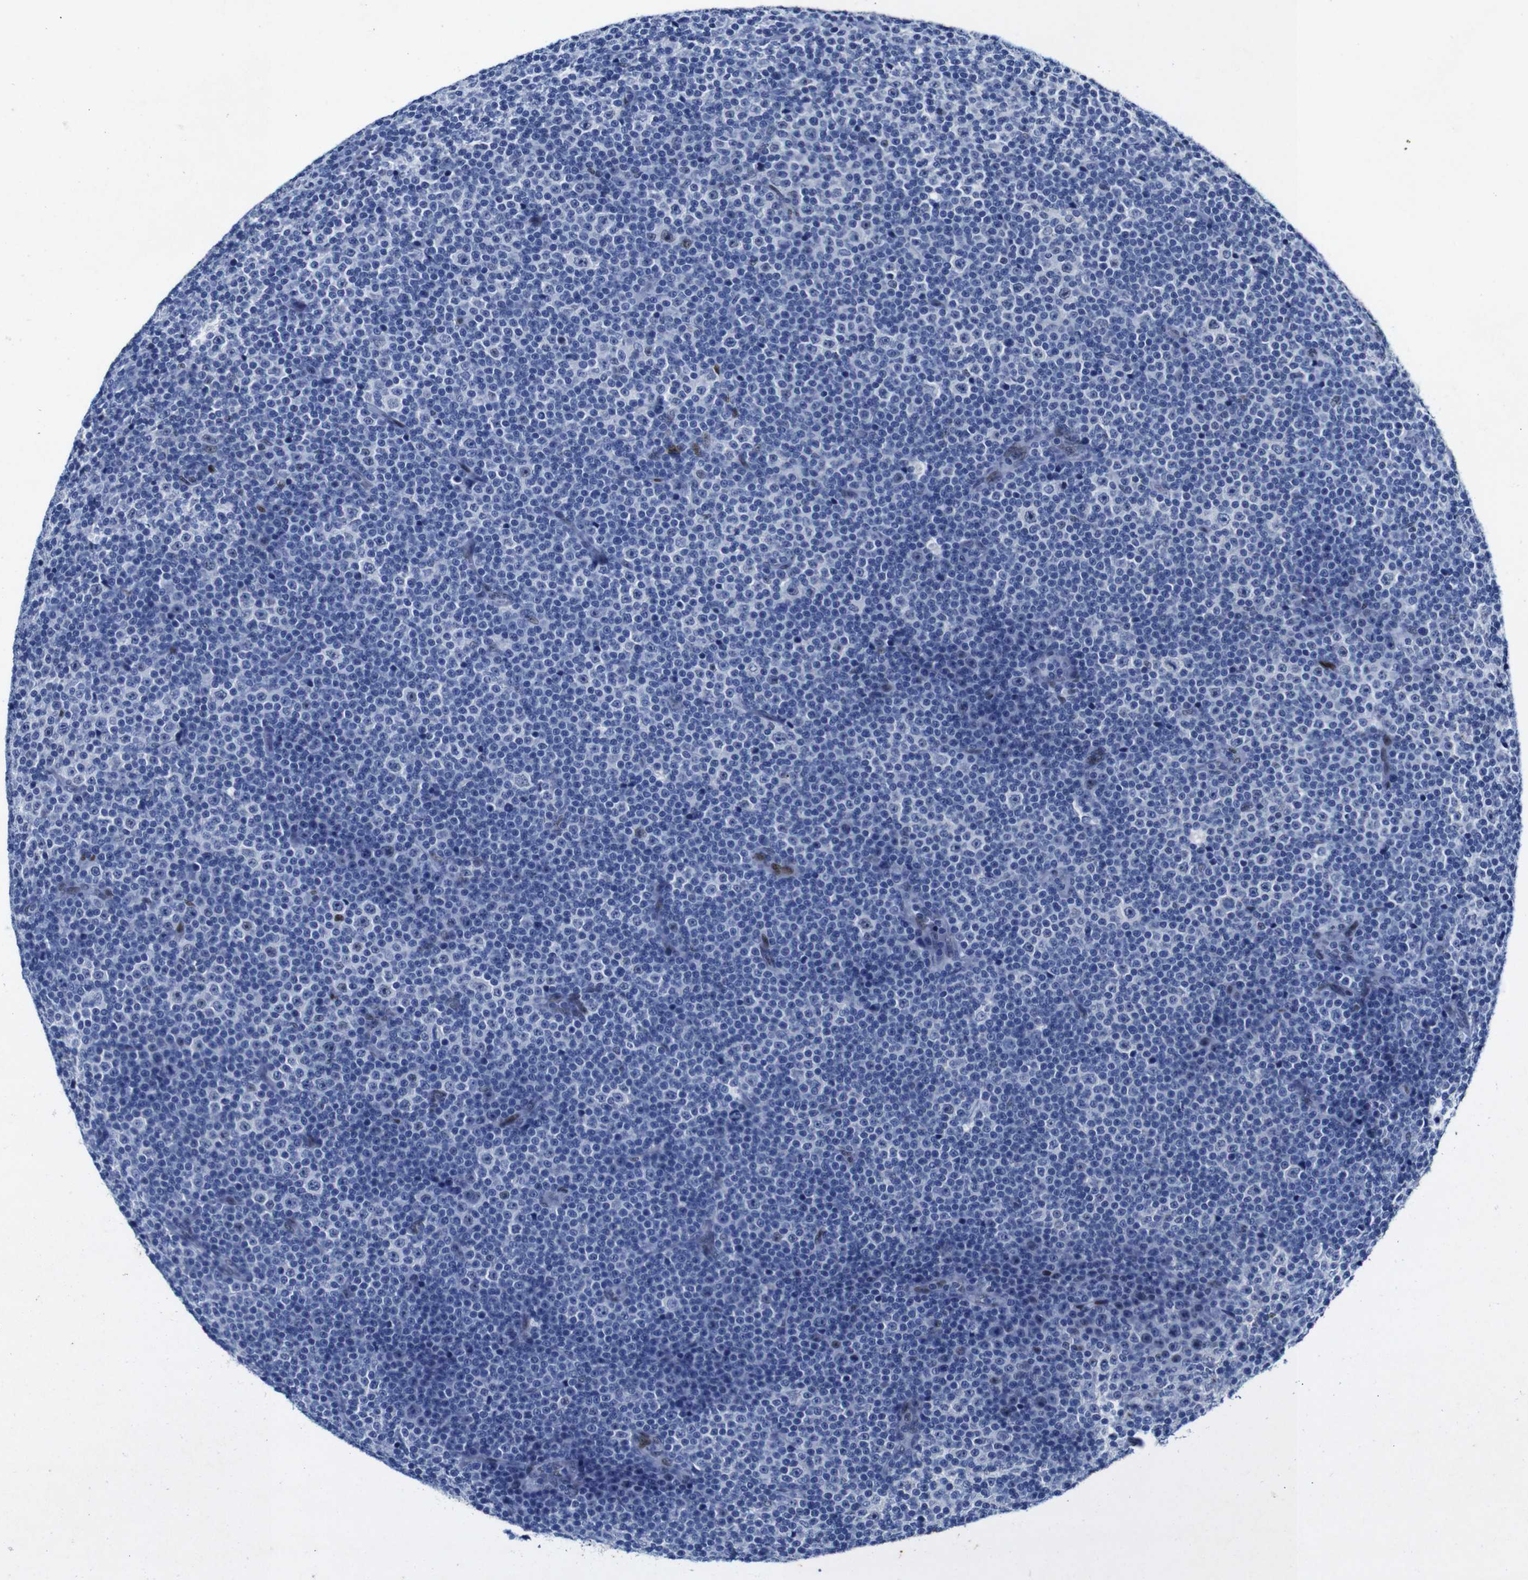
{"staining": {"intensity": "moderate", "quantity": "<25%", "location": "nuclear"}, "tissue": "lymphoma", "cell_type": "Tumor cells", "image_type": "cancer", "snomed": [{"axis": "morphology", "description": "Malignant lymphoma, non-Hodgkin's type, Low grade"}, {"axis": "topography", "description": "Lymph node"}], "caption": "Low-grade malignant lymphoma, non-Hodgkin's type was stained to show a protein in brown. There is low levels of moderate nuclear positivity in about <25% of tumor cells.", "gene": "FOSL2", "patient": {"sex": "female", "age": 67}}